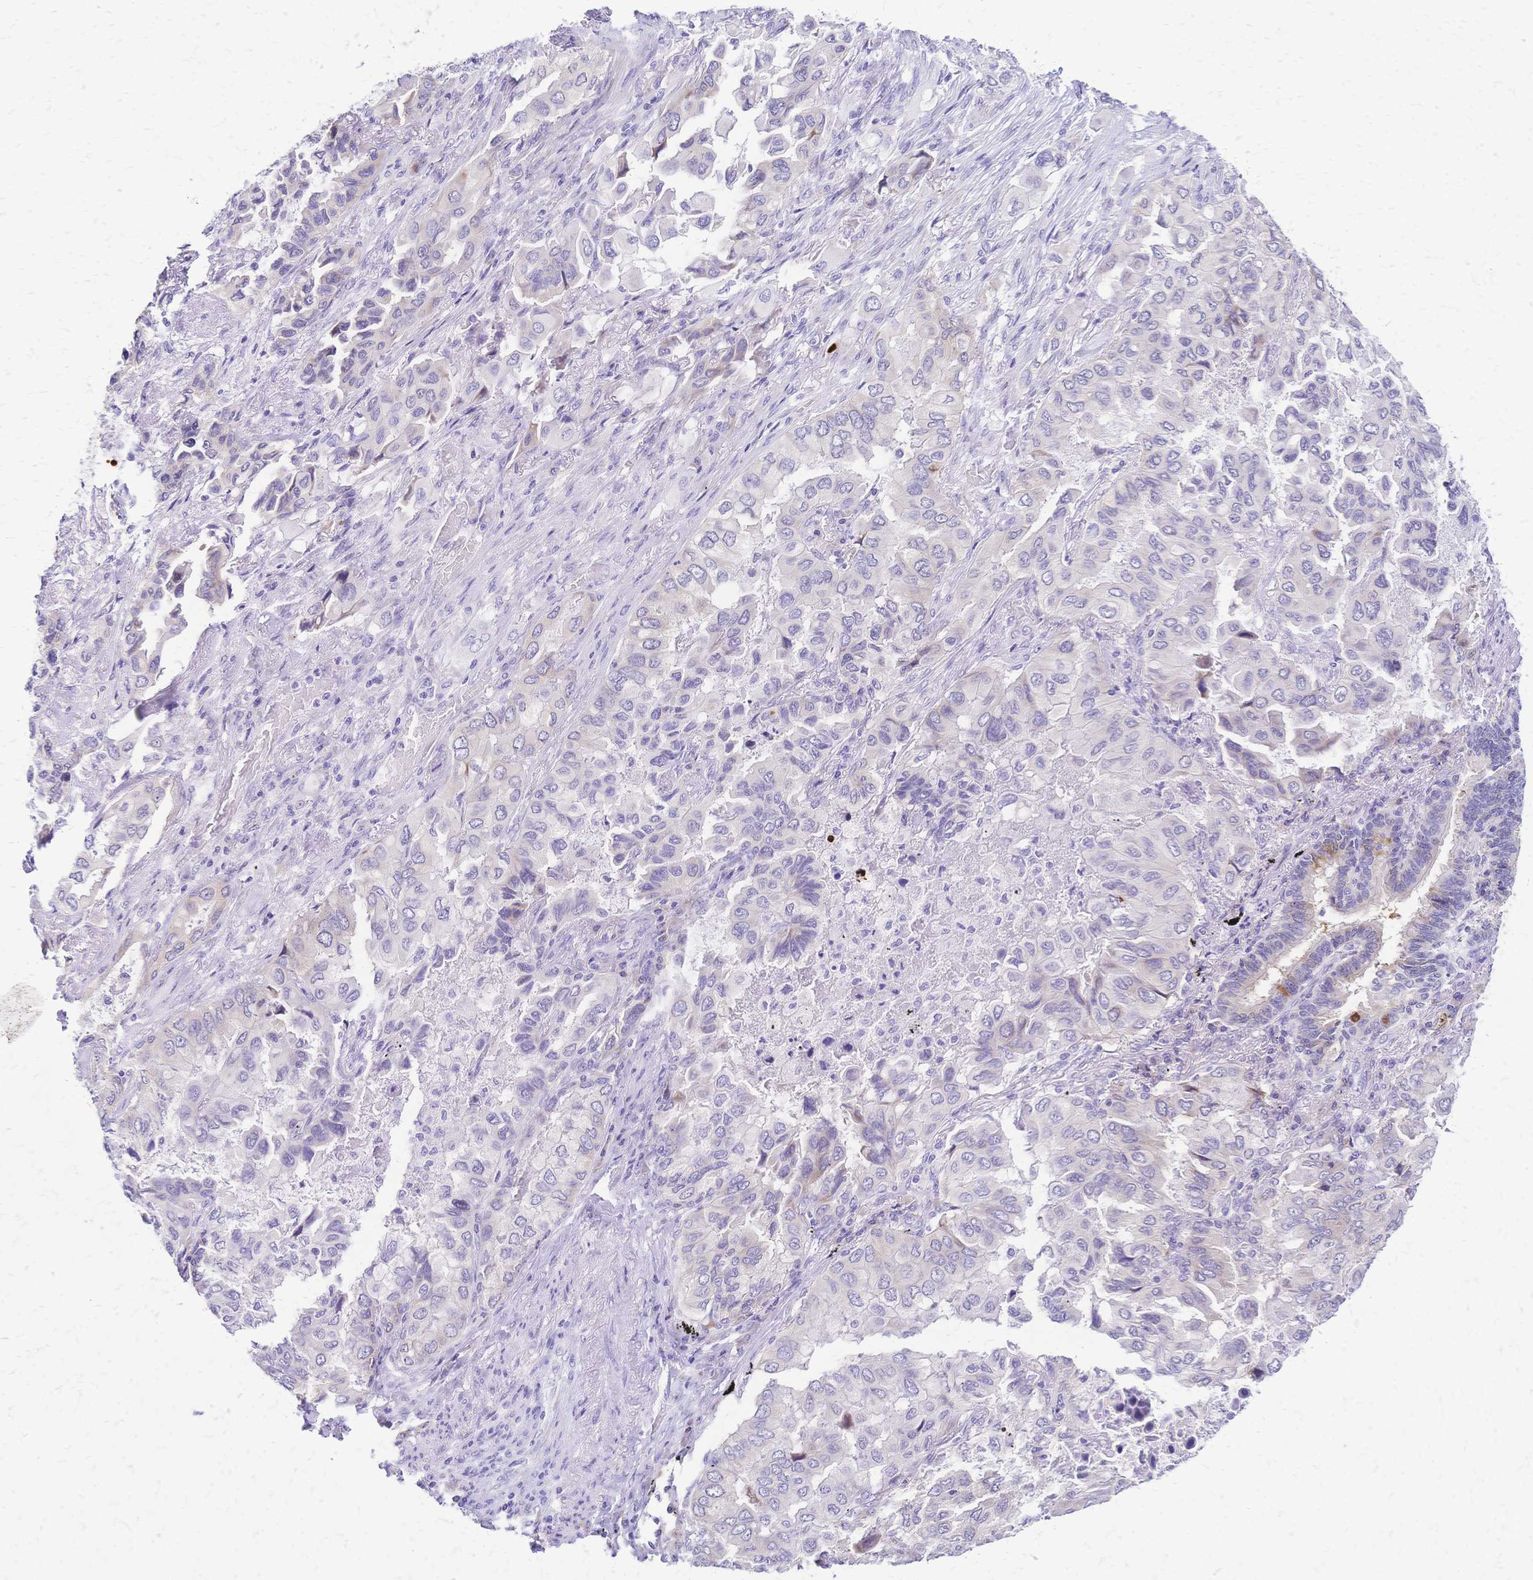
{"staining": {"intensity": "negative", "quantity": "none", "location": "none"}, "tissue": "lung cancer", "cell_type": "Tumor cells", "image_type": "cancer", "snomed": [{"axis": "morphology", "description": "Aneuploidy"}, {"axis": "morphology", "description": "Adenocarcinoma, NOS"}, {"axis": "morphology", "description": "Adenocarcinoma, metastatic, NOS"}, {"axis": "topography", "description": "Lymph node"}, {"axis": "topography", "description": "Lung"}], "caption": "Tumor cells are negative for protein expression in human lung metastatic adenocarcinoma. The staining is performed using DAB (3,3'-diaminobenzidine) brown chromogen with nuclei counter-stained in using hematoxylin.", "gene": "GRB7", "patient": {"sex": "female", "age": 48}}